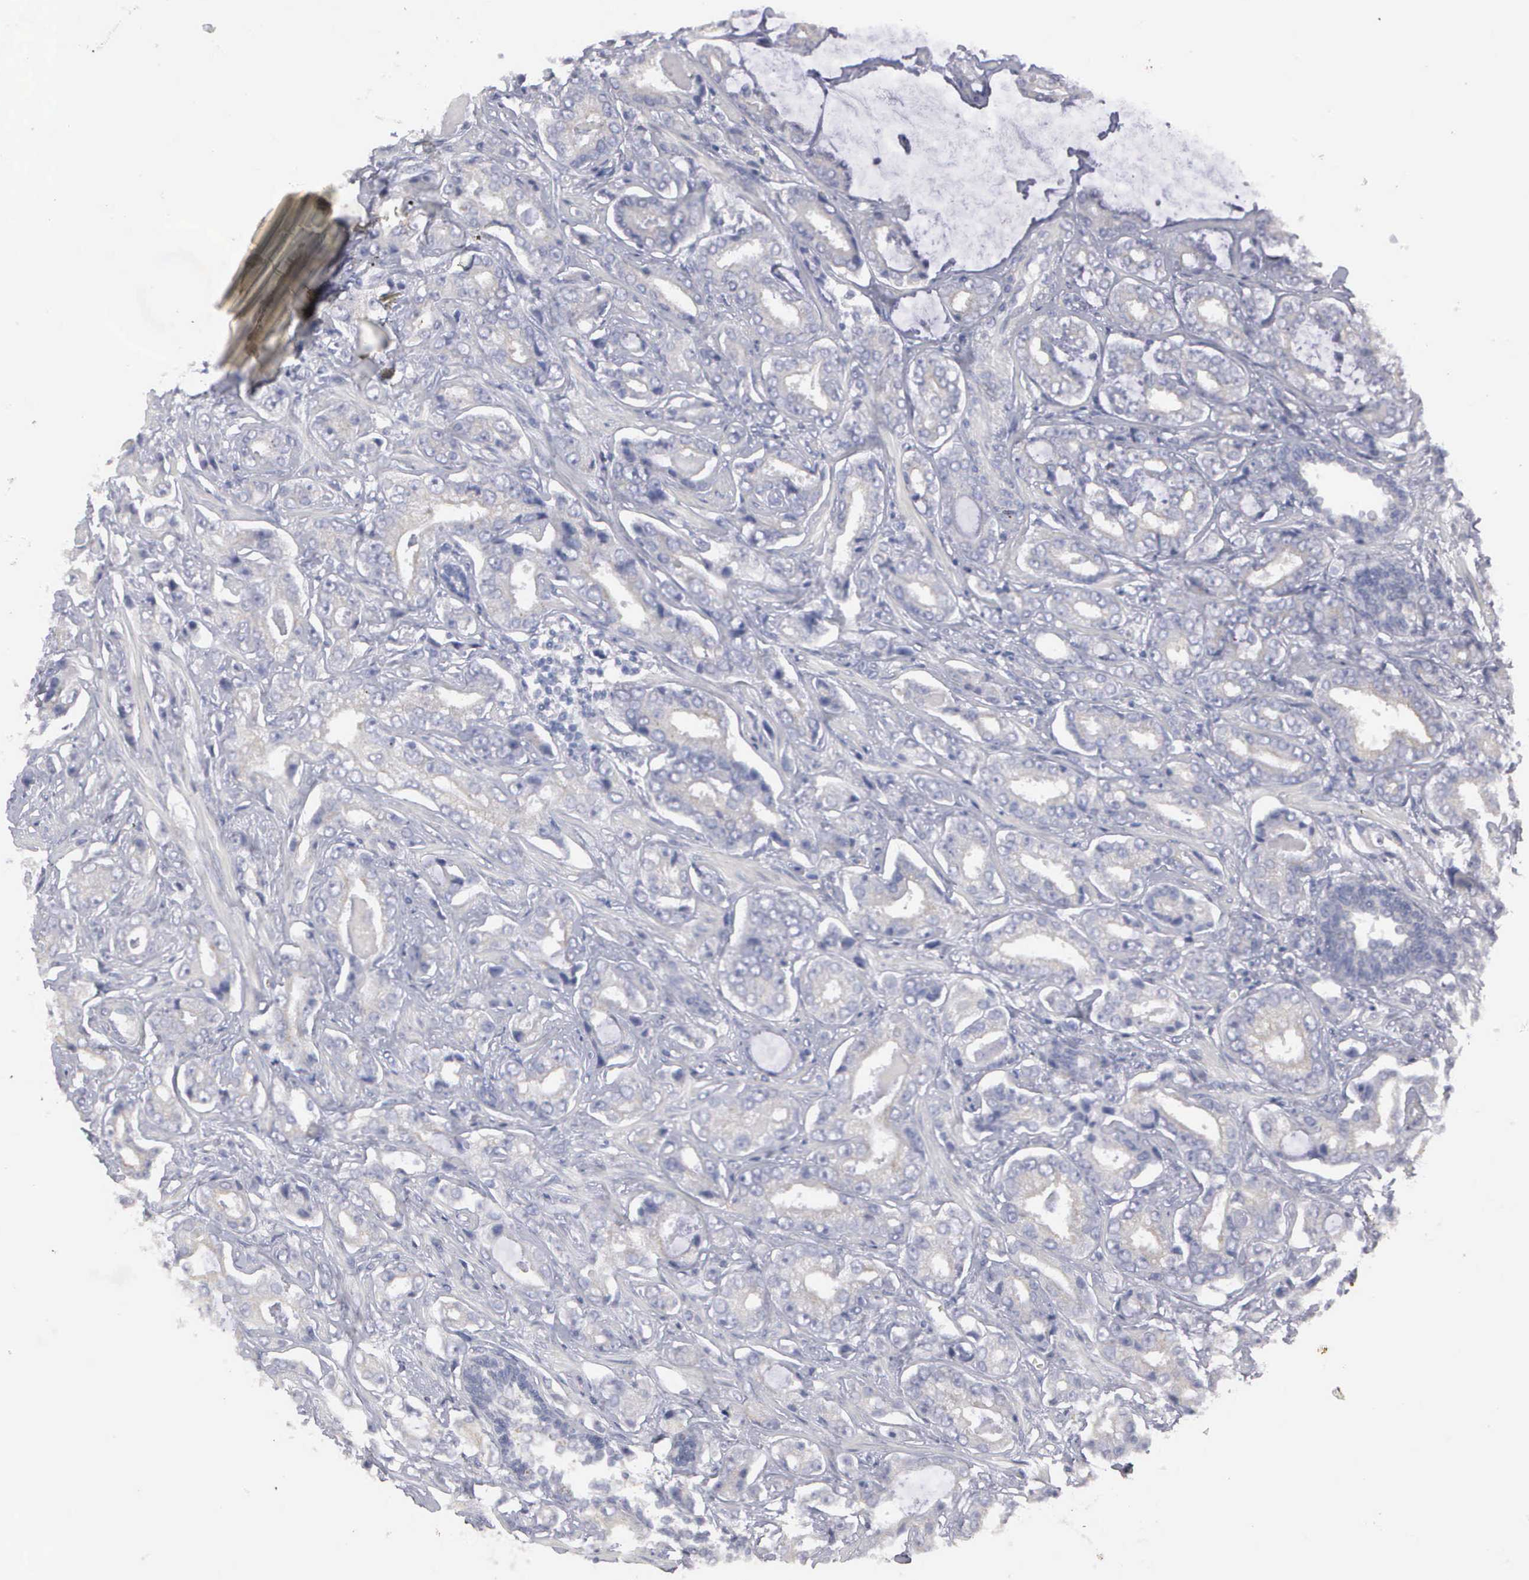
{"staining": {"intensity": "negative", "quantity": "none", "location": "none"}, "tissue": "prostate cancer", "cell_type": "Tumor cells", "image_type": "cancer", "snomed": [{"axis": "morphology", "description": "Adenocarcinoma, Low grade"}, {"axis": "topography", "description": "Prostate"}], "caption": "An image of human prostate low-grade adenocarcinoma is negative for staining in tumor cells.", "gene": "CEP170B", "patient": {"sex": "male", "age": 65}}